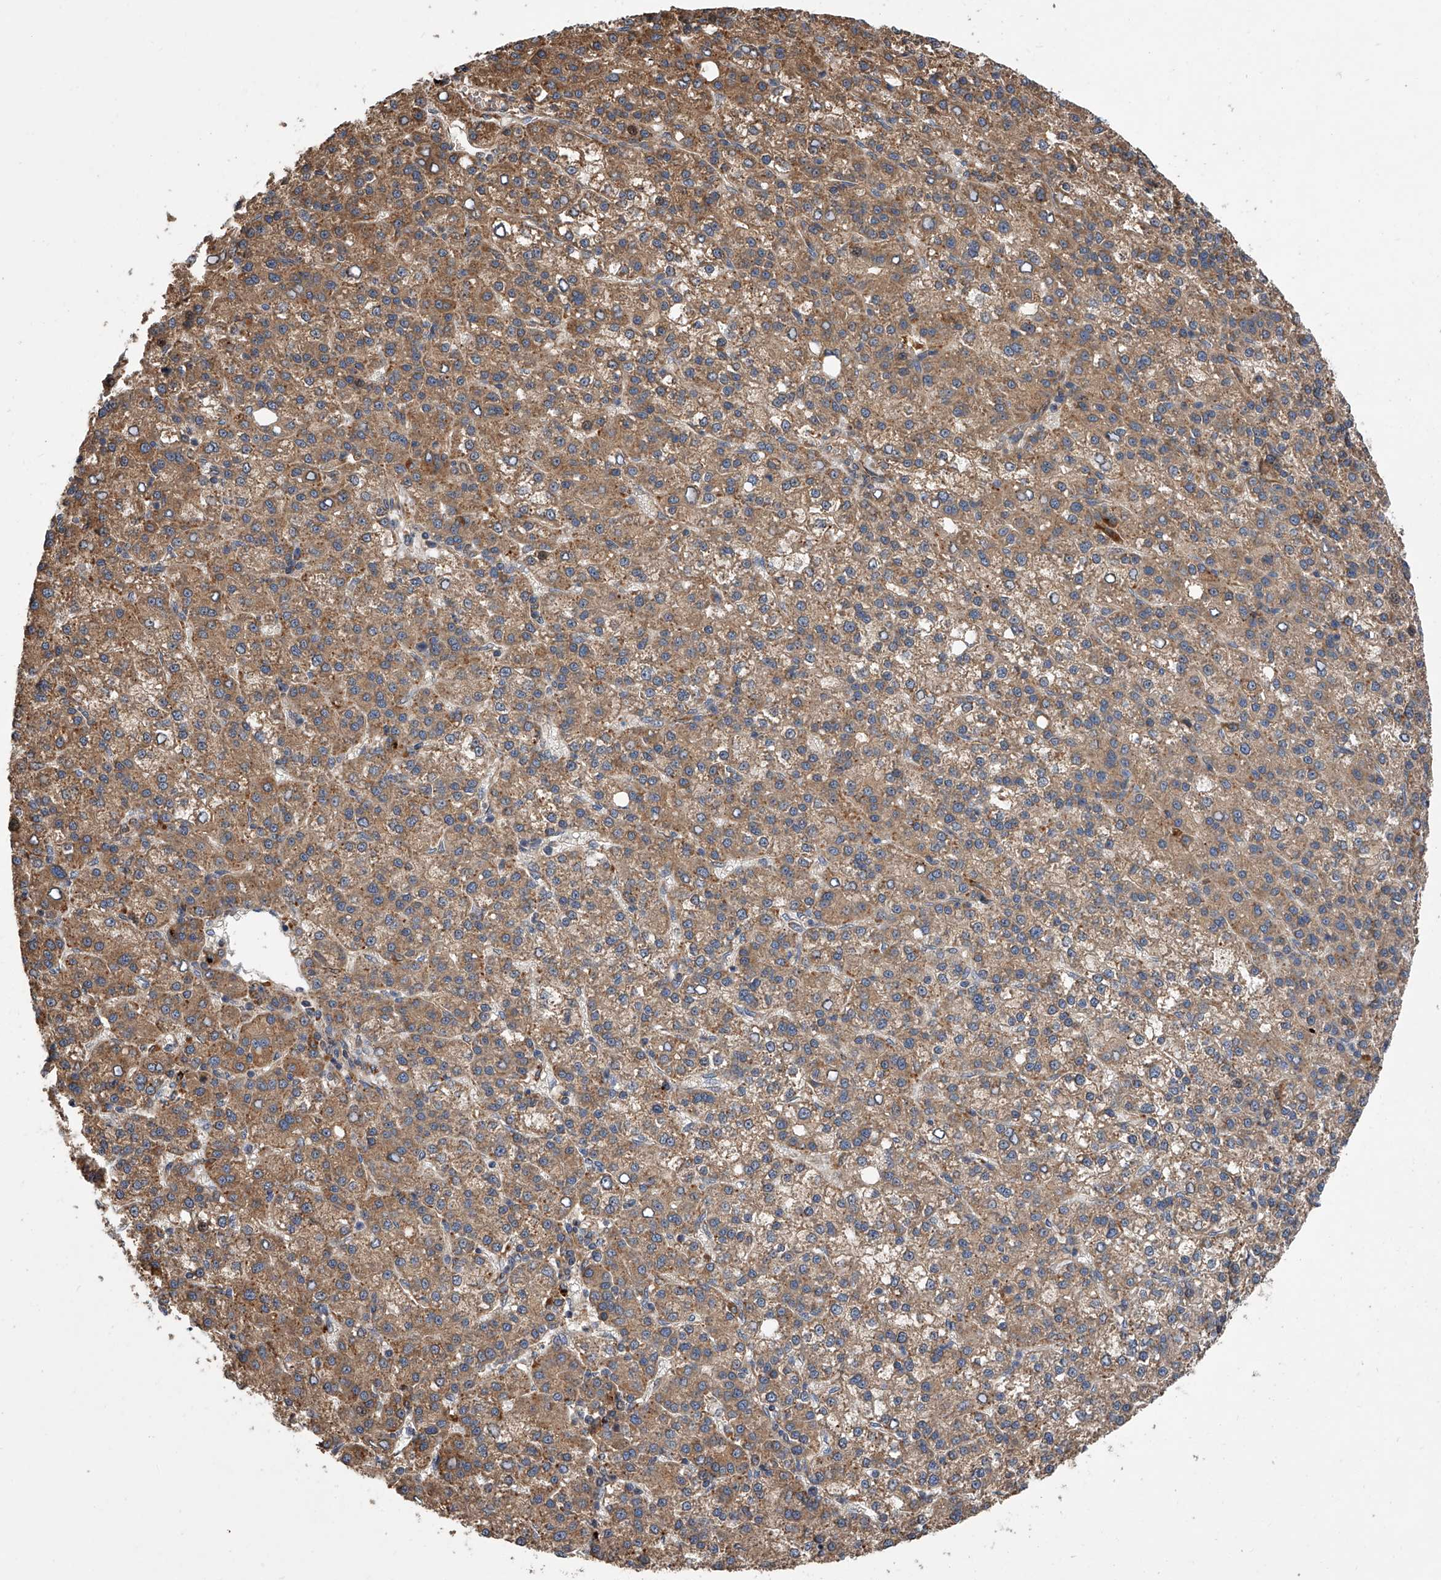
{"staining": {"intensity": "moderate", "quantity": ">75%", "location": "cytoplasmic/membranous"}, "tissue": "liver cancer", "cell_type": "Tumor cells", "image_type": "cancer", "snomed": [{"axis": "morphology", "description": "Carcinoma, Hepatocellular, NOS"}, {"axis": "topography", "description": "Liver"}], "caption": "Approximately >75% of tumor cells in human liver cancer reveal moderate cytoplasmic/membranous protein expression as visualized by brown immunohistochemical staining.", "gene": "USP47", "patient": {"sex": "female", "age": 58}}